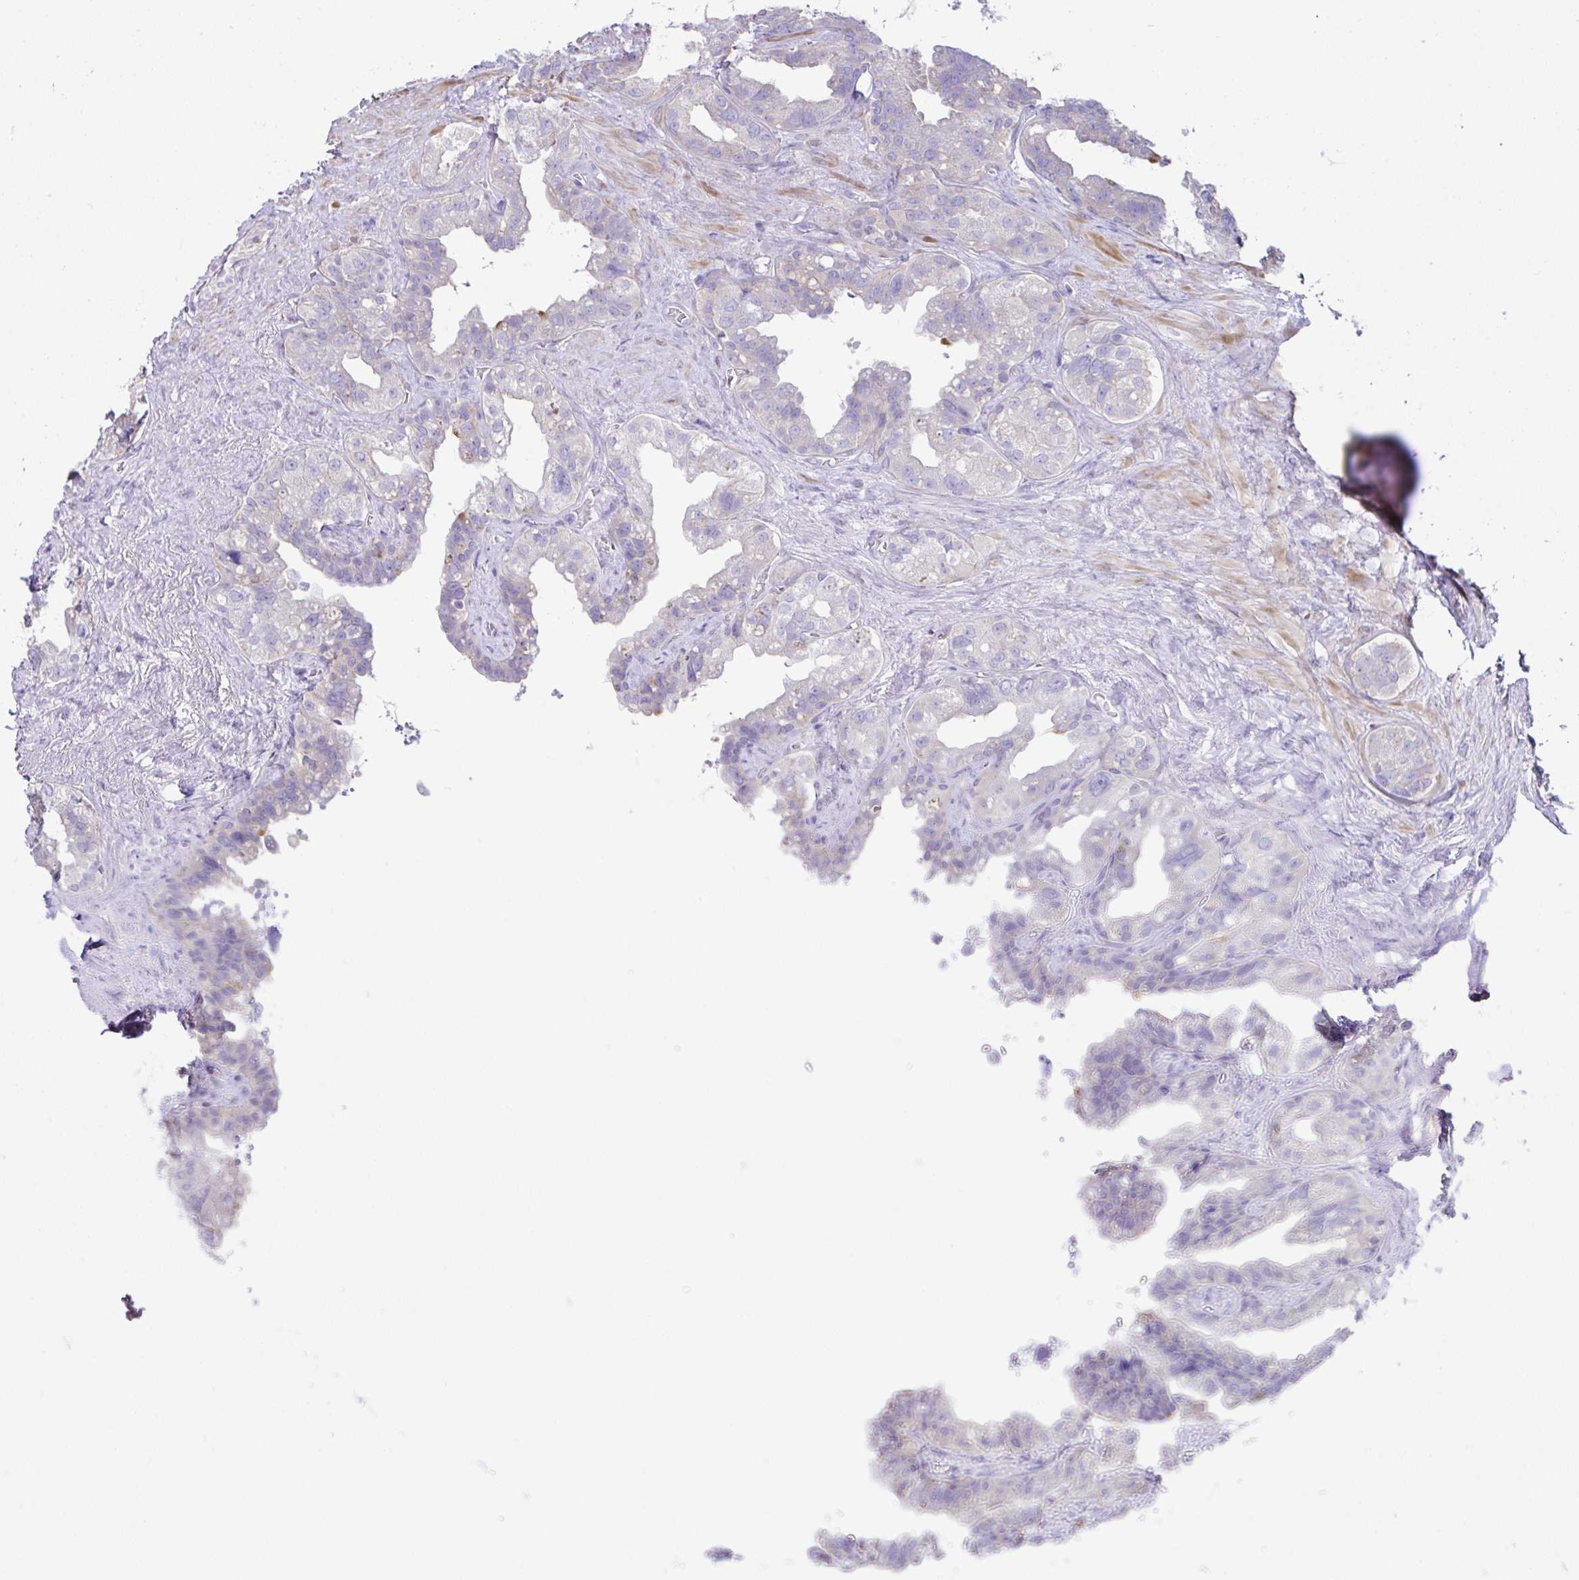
{"staining": {"intensity": "negative", "quantity": "none", "location": "none"}, "tissue": "seminal vesicle", "cell_type": "Glandular cells", "image_type": "normal", "snomed": [{"axis": "morphology", "description": "Normal tissue, NOS"}, {"axis": "topography", "description": "Seminal veicle"}, {"axis": "topography", "description": "Peripheral nerve tissue"}], "caption": "Glandular cells show no significant expression in normal seminal vesicle. (DAB IHC visualized using brightfield microscopy, high magnification).", "gene": "OR4P4", "patient": {"sex": "male", "age": 76}}